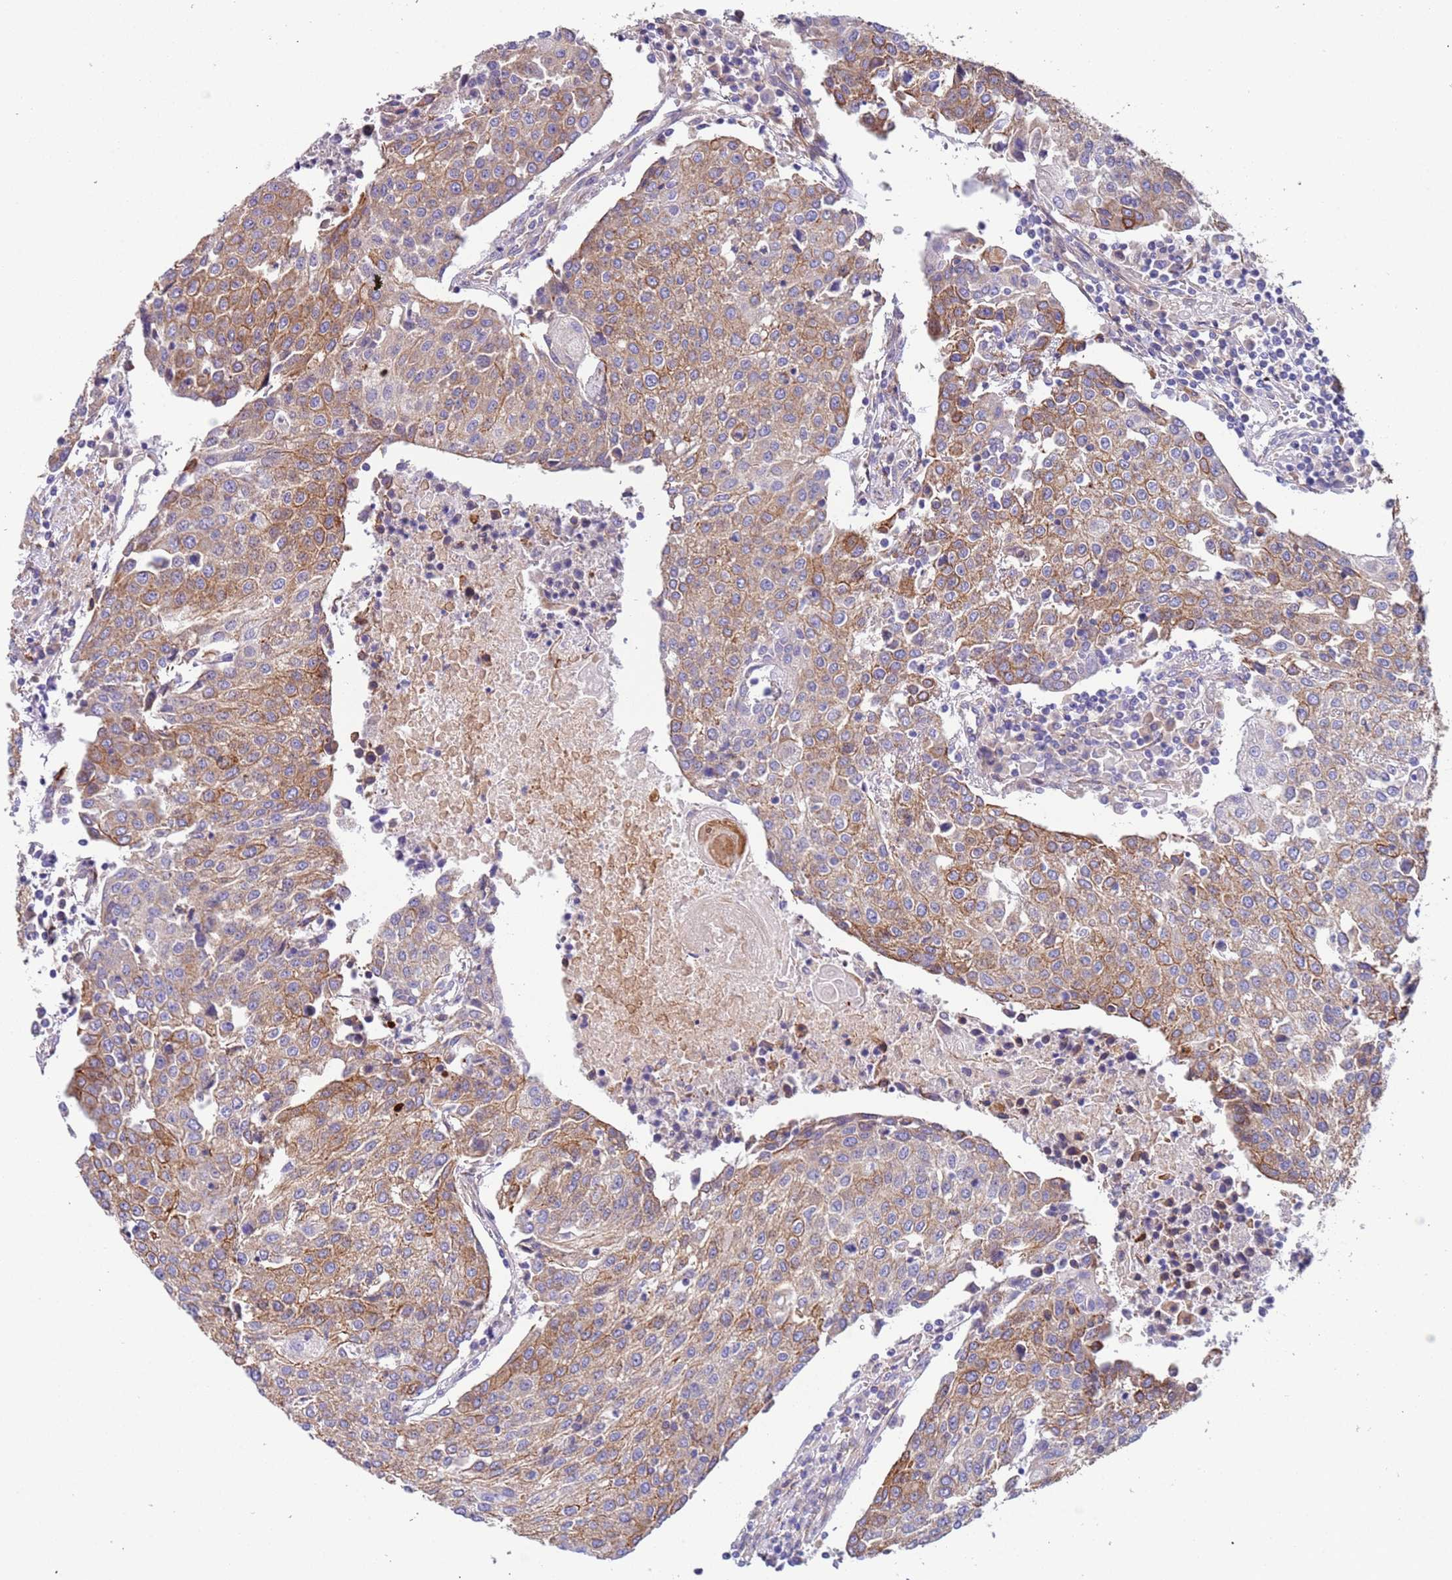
{"staining": {"intensity": "moderate", "quantity": ">75%", "location": "cytoplasmic/membranous"}, "tissue": "urothelial cancer", "cell_type": "Tumor cells", "image_type": "cancer", "snomed": [{"axis": "morphology", "description": "Urothelial carcinoma, High grade"}, {"axis": "topography", "description": "Urinary bladder"}], "caption": "Protein analysis of urothelial cancer tissue exhibits moderate cytoplasmic/membranous expression in about >75% of tumor cells.", "gene": "LAMB4", "patient": {"sex": "female", "age": 85}}